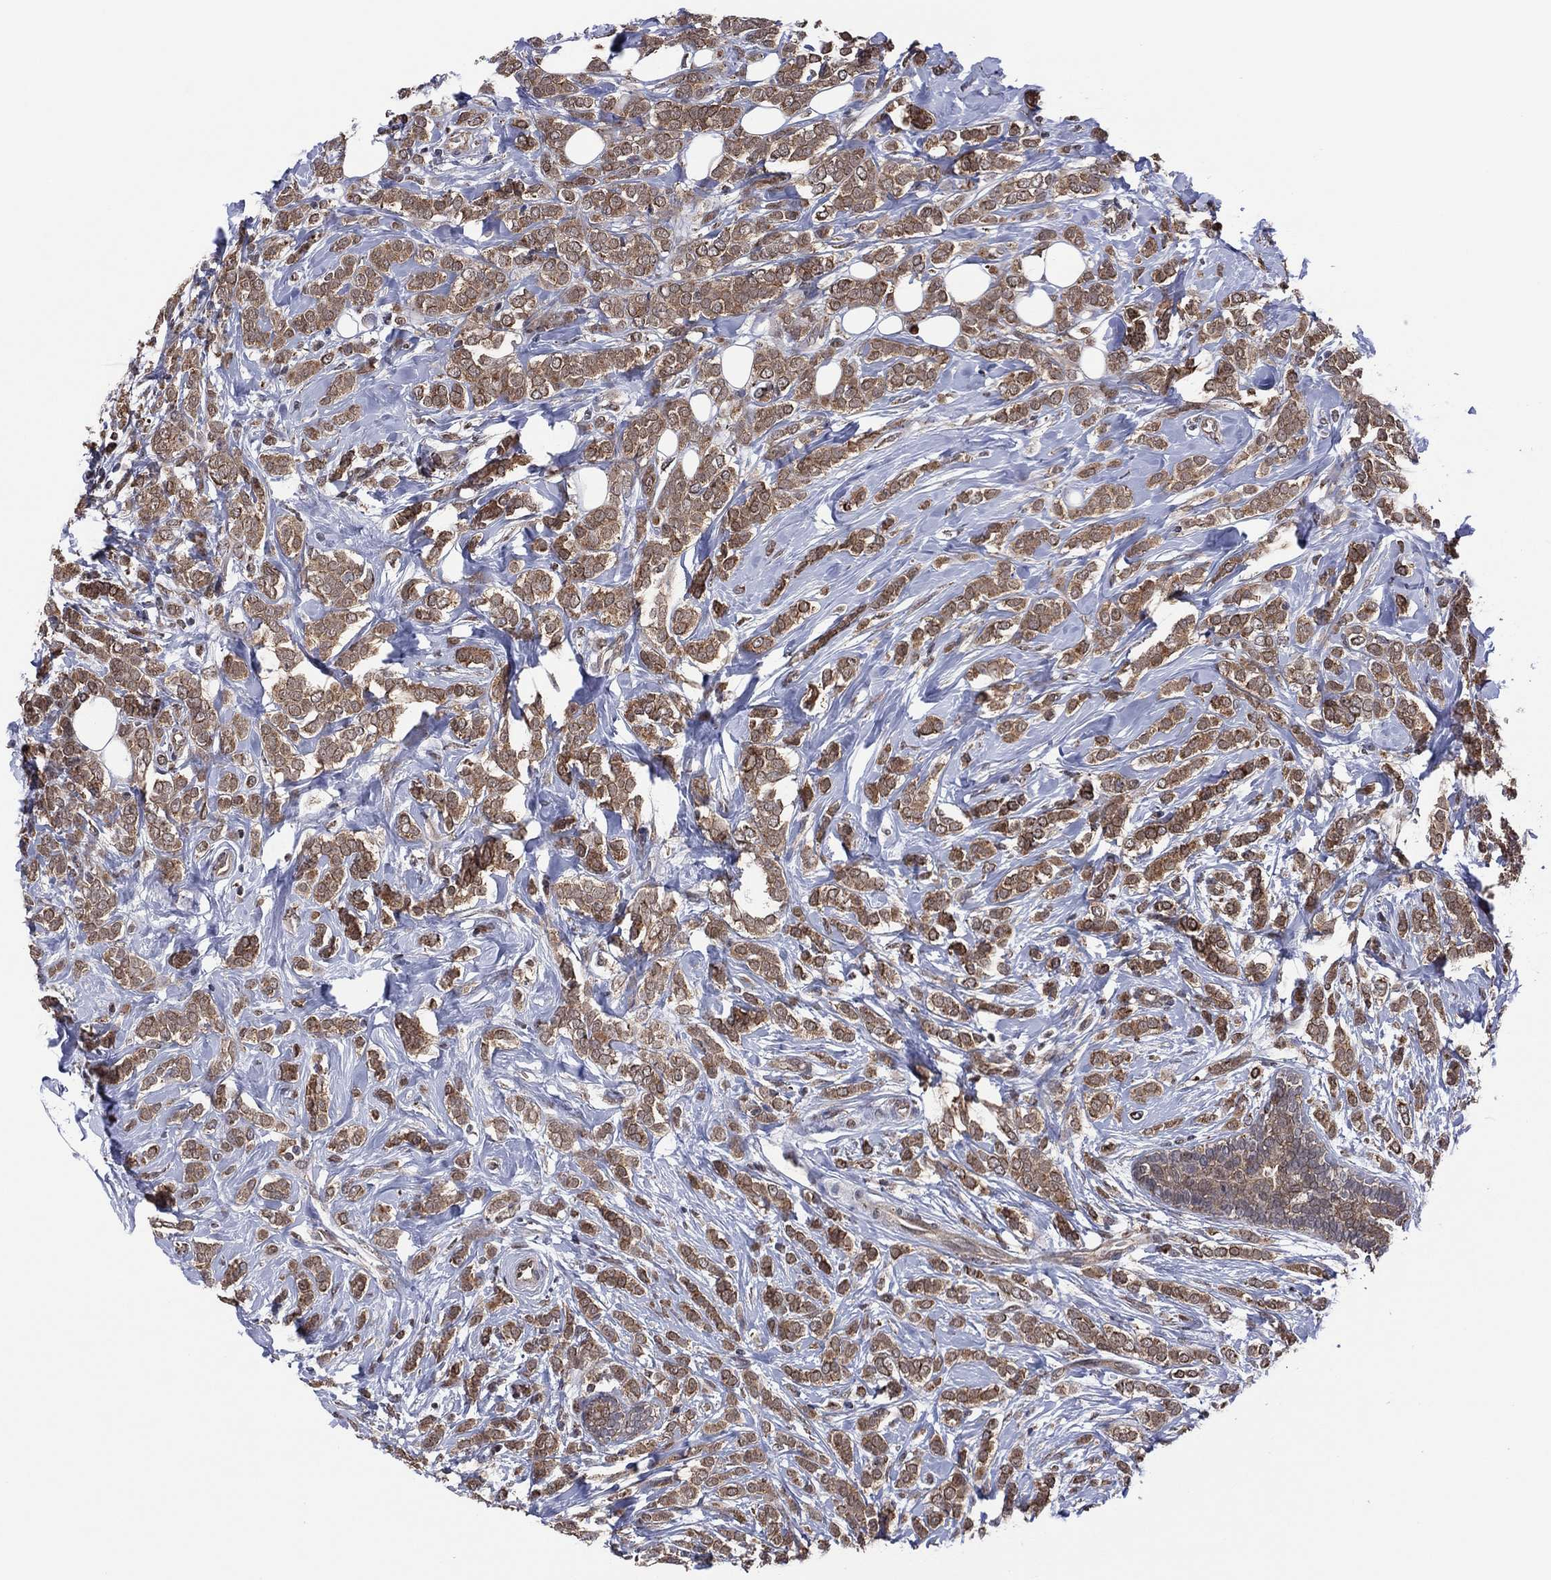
{"staining": {"intensity": "moderate", "quantity": ">75%", "location": "cytoplasmic/membranous"}, "tissue": "breast cancer", "cell_type": "Tumor cells", "image_type": "cancer", "snomed": [{"axis": "morphology", "description": "Lobular carcinoma"}, {"axis": "topography", "description": "Breast"}], "caption": "About >75% of tumor cells in human lobular carcinoma (breast) demonstrate moderate cytoplasmic/membranous protein staining as visualized by brown immunohistochemical staining.", "gene": "PIDD1", "patient": {"sex": "female", "age": 49}}